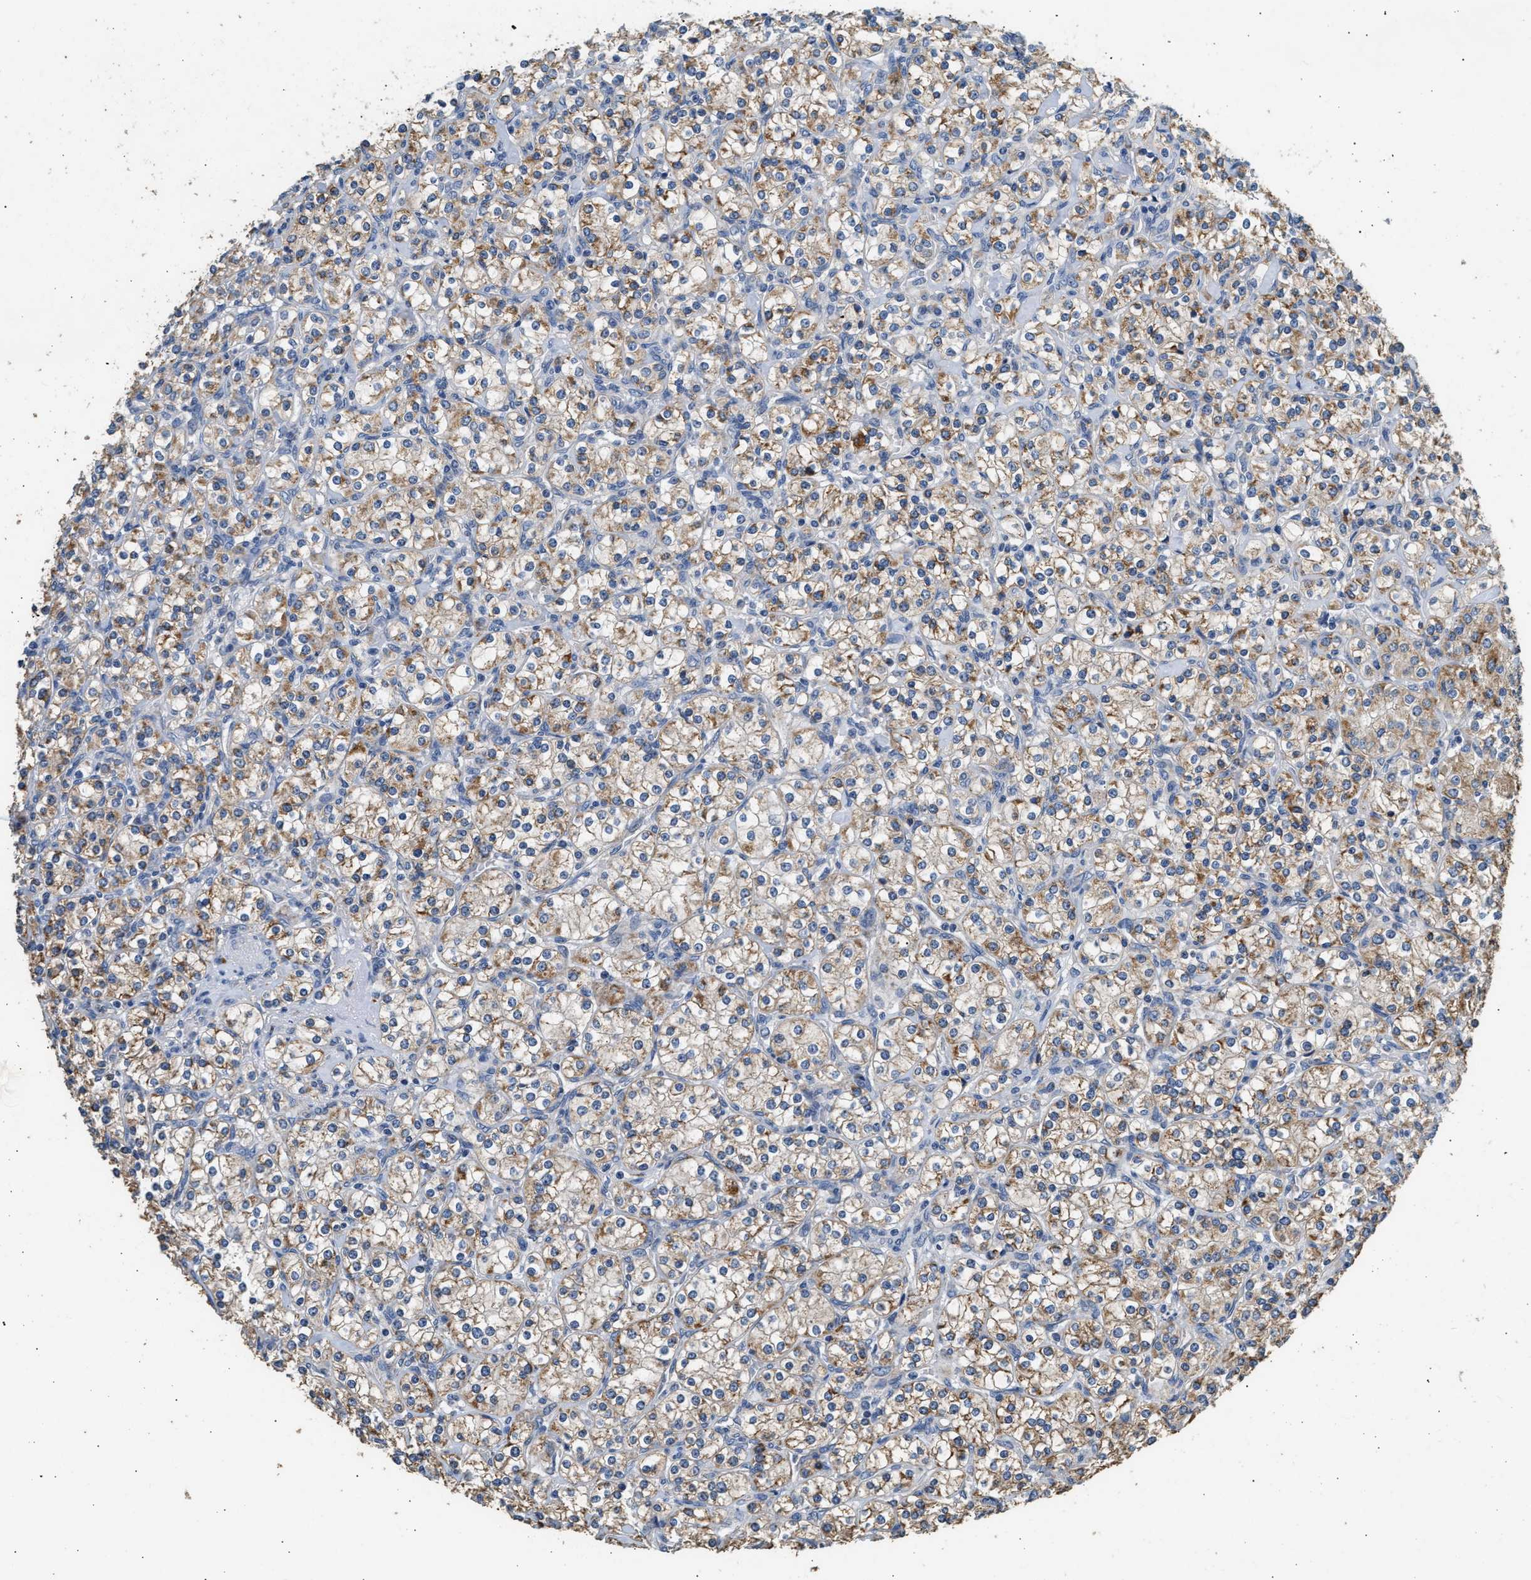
{"staining": {"intensity": "moderate", "quantity": ">75%", "location": "cytoplasmic/membranous"}, "tissue": "renal cancer", "cell_type": "Tumor cells", "image_type": "cancer", "snomed": [{"axis": "morphology", "description": "Adenocarcinoma, NOS"}, {"axis": "topography", "description": "Kidney"}], "caption": "Renal cancer stained with a protein marker reveals moderate staining in tumor cells.", "gene": "WDR31", "patient": {"sex": "male", "age": 77}}